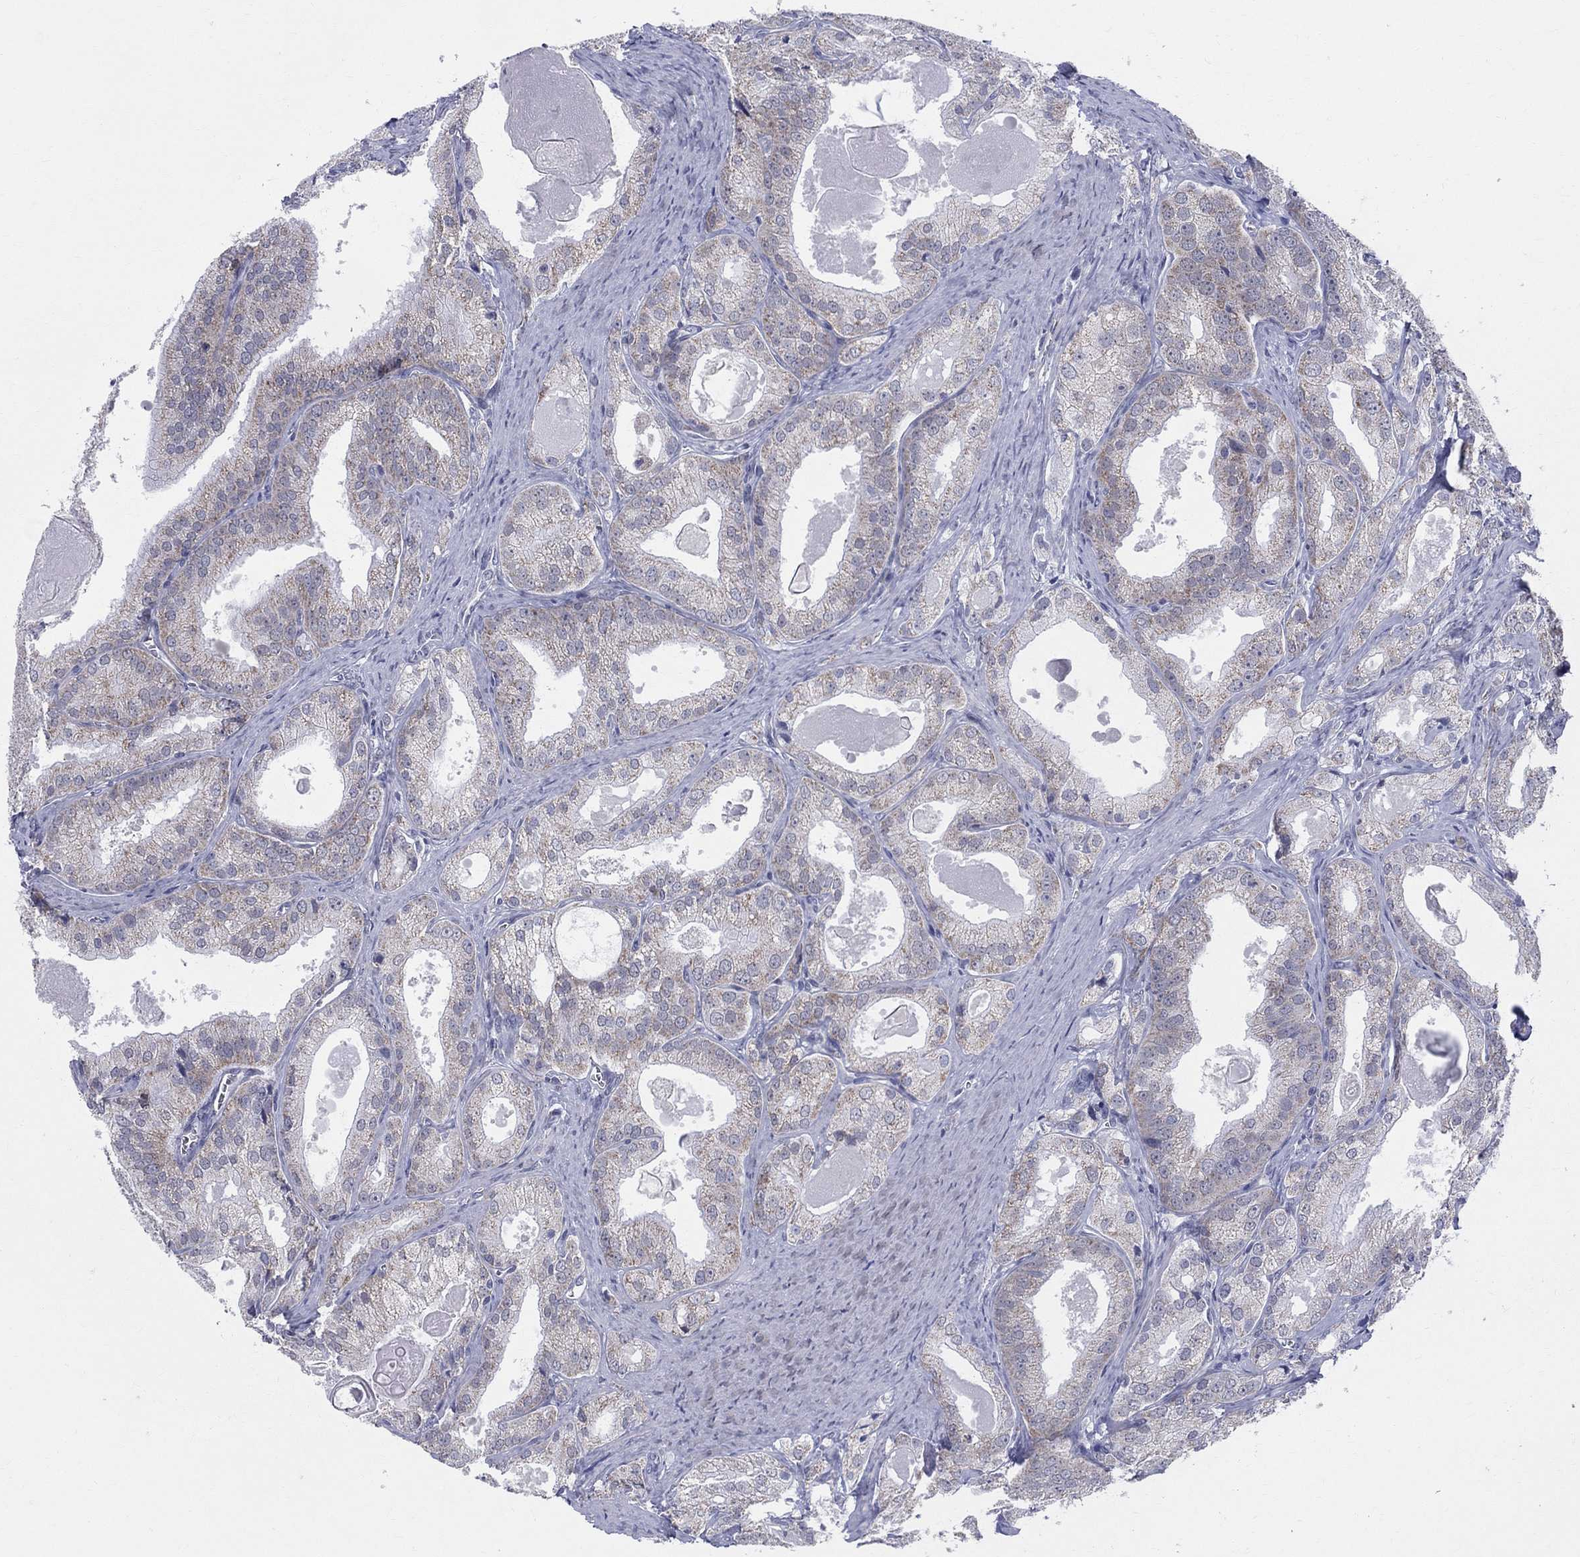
{"staining": {"intensity": "weak", "quantity": "<25%", "location": "cytoplasmic/membranous"}, "tissue": "prostate cancer", "cell_type": "Tumor cells", "image_type": "cancer", "snomed": [{"axis": "morphology", "description": "Adenocarcinoma, NOS"}, {"axis": "morphology", "description": "Adenocarcinoma, High grade"}, {"axis": "topography", "description": "Prostate"}], "caption": "Tumor cells are negative for brown protein staining in prostate cancer.", "gene": "KISS1R", "patient": {"sex": "male", "age": 70}}